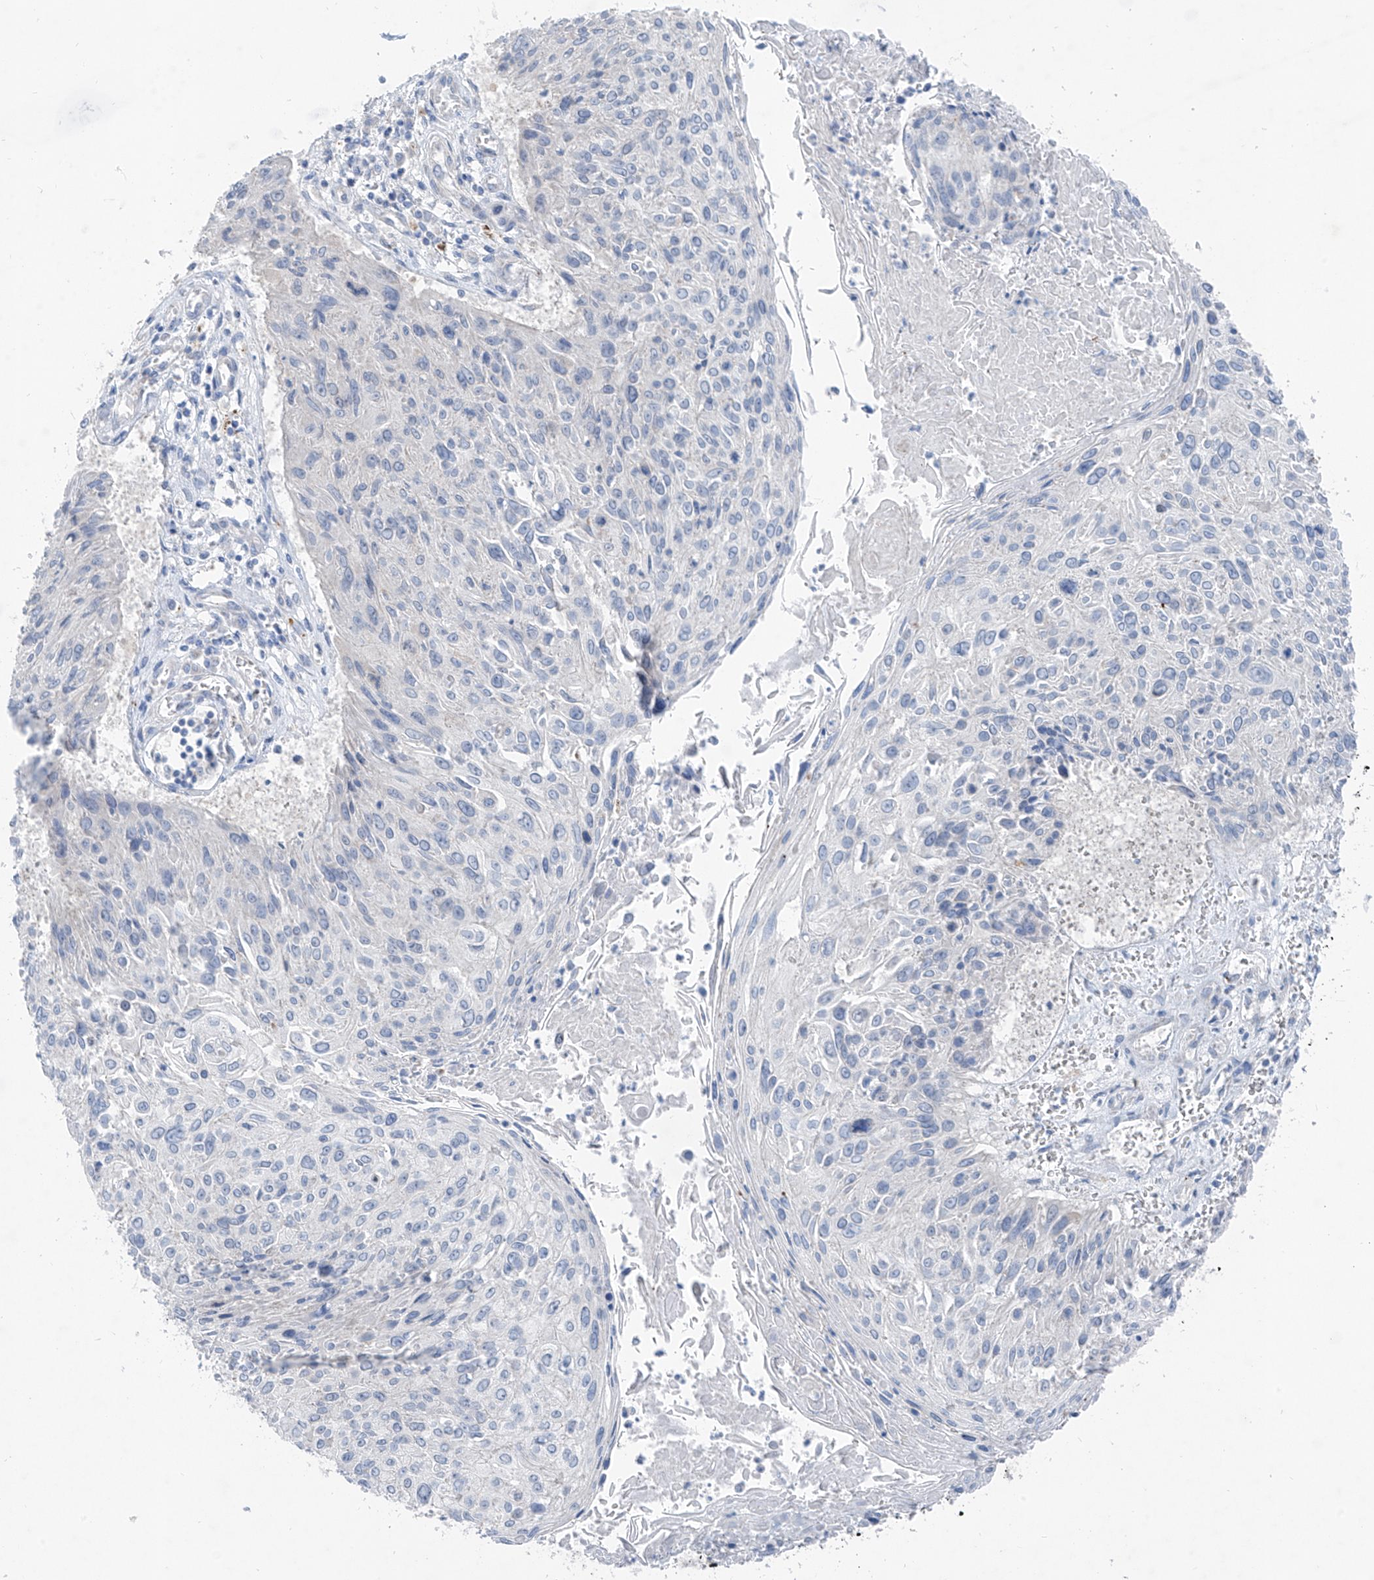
{"staining": {"intensity": "negative", "quantity": "none", "location": "none"}, "tissue": "cervical cancer", "cell_type": "Tumor cells", "image_type": "cancer", "snomed": [{"axis": "morphology", "description": "Squamous cell carcinoma, NOS"}, {"axis": "topography", "description": "Cervix"}], "caption": "Cervical squamous cell carcinoma was stained to show a protein in brown. There is no significant positivity in tumor cells. (DAB IHC with hematoxylin counter stain).", "gene": "GPR137C", "patient": {"sex": "female", "age": 51}}